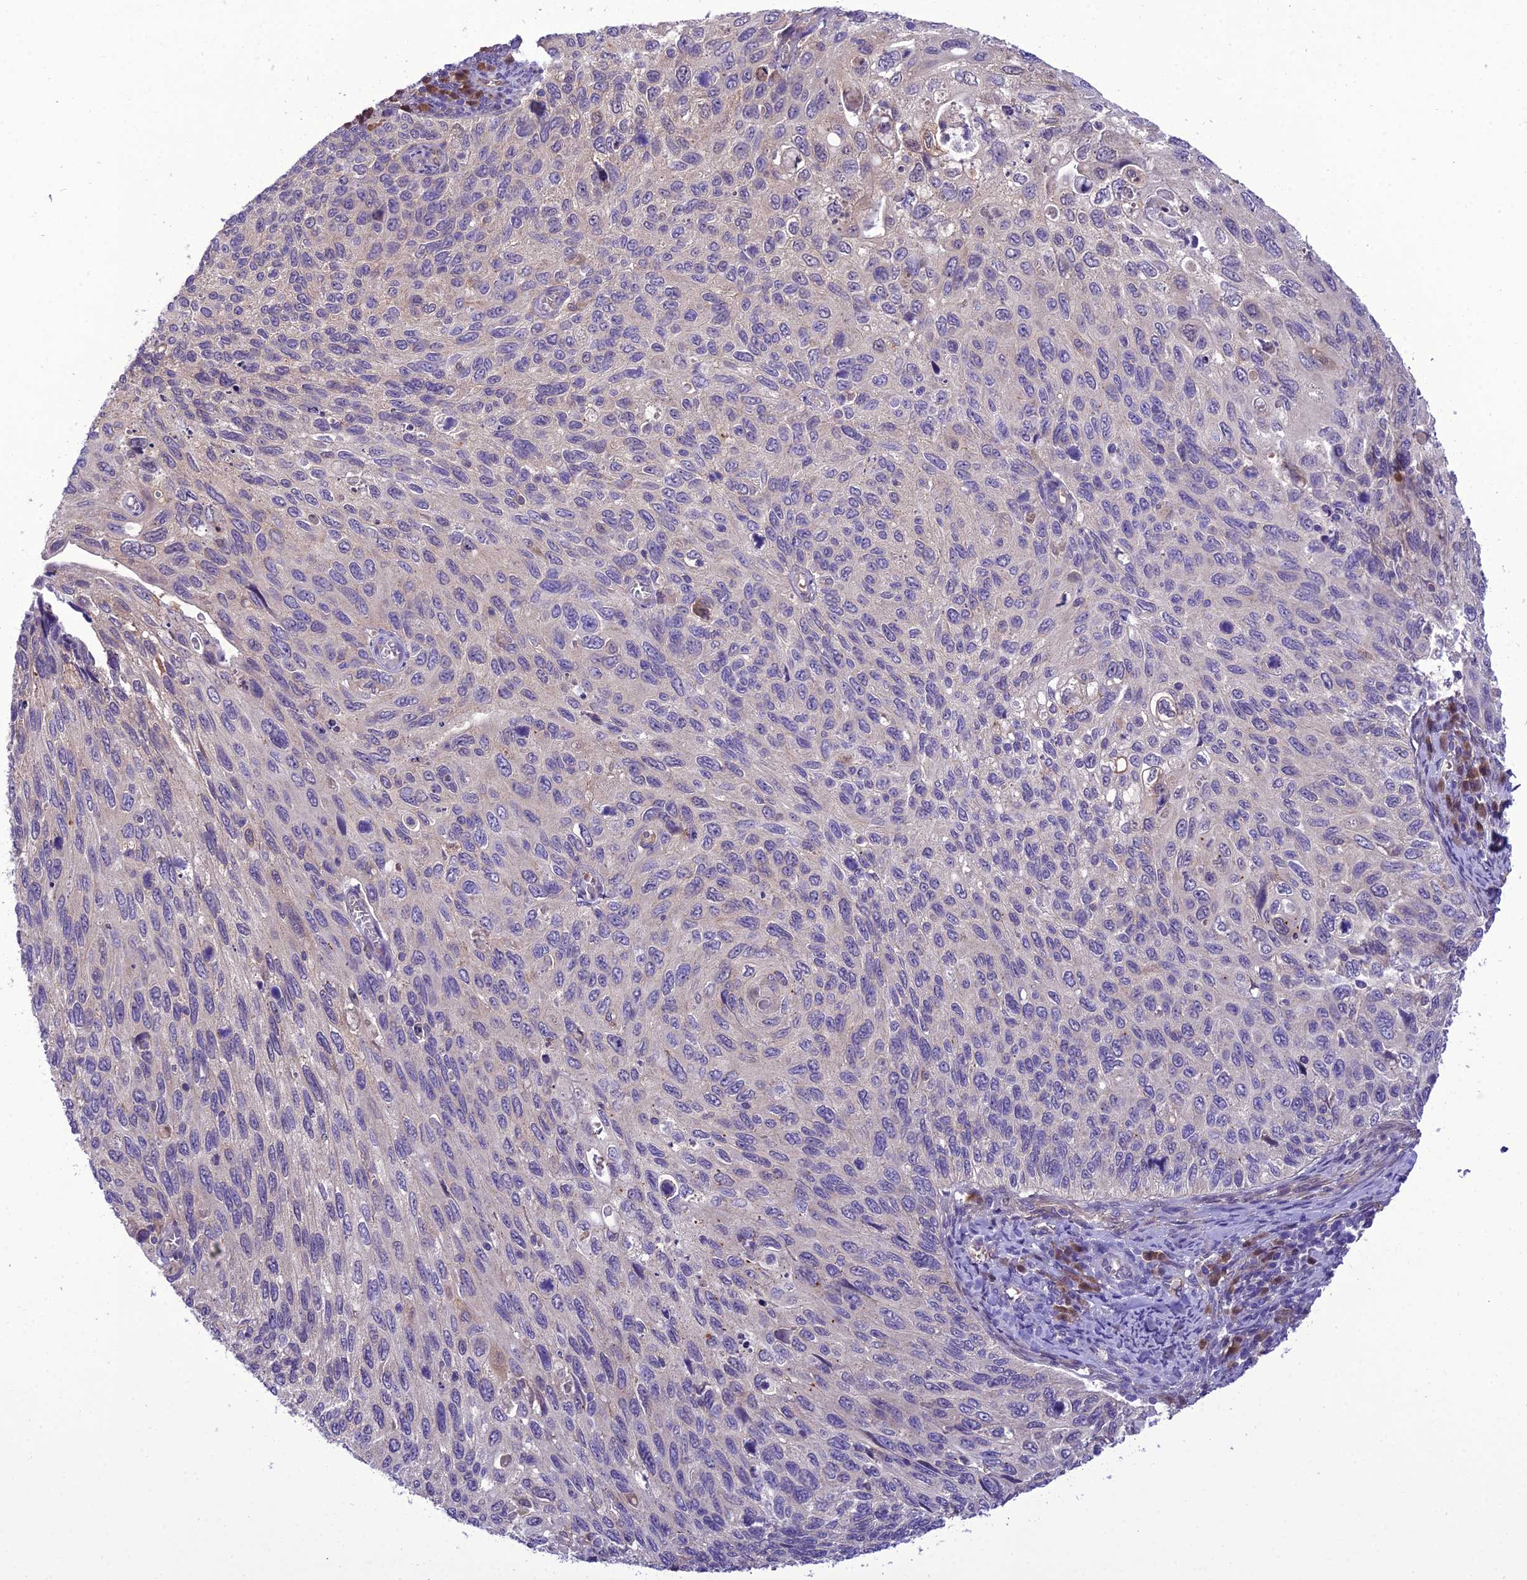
{"staining": {"intensity": "negative", "quantity": "none", "location": "none"}, "tissue": "cervical cancer", "cell_type": "Tumor cells", "image_type": "cancer", "snomed": [{"axis": "morphology", "description": "Squamous cell carcinoma, NOS"}, {"axis": "topography", "description": "Cervix"}], "caption": "An IHC image of cervical squamous cell carcinoma is shown. There is no staining in tumor cells of cervical squamous cell carcinoma.", "gene": "BORCS6", "patient": {"sex": "female", "age": 70}}